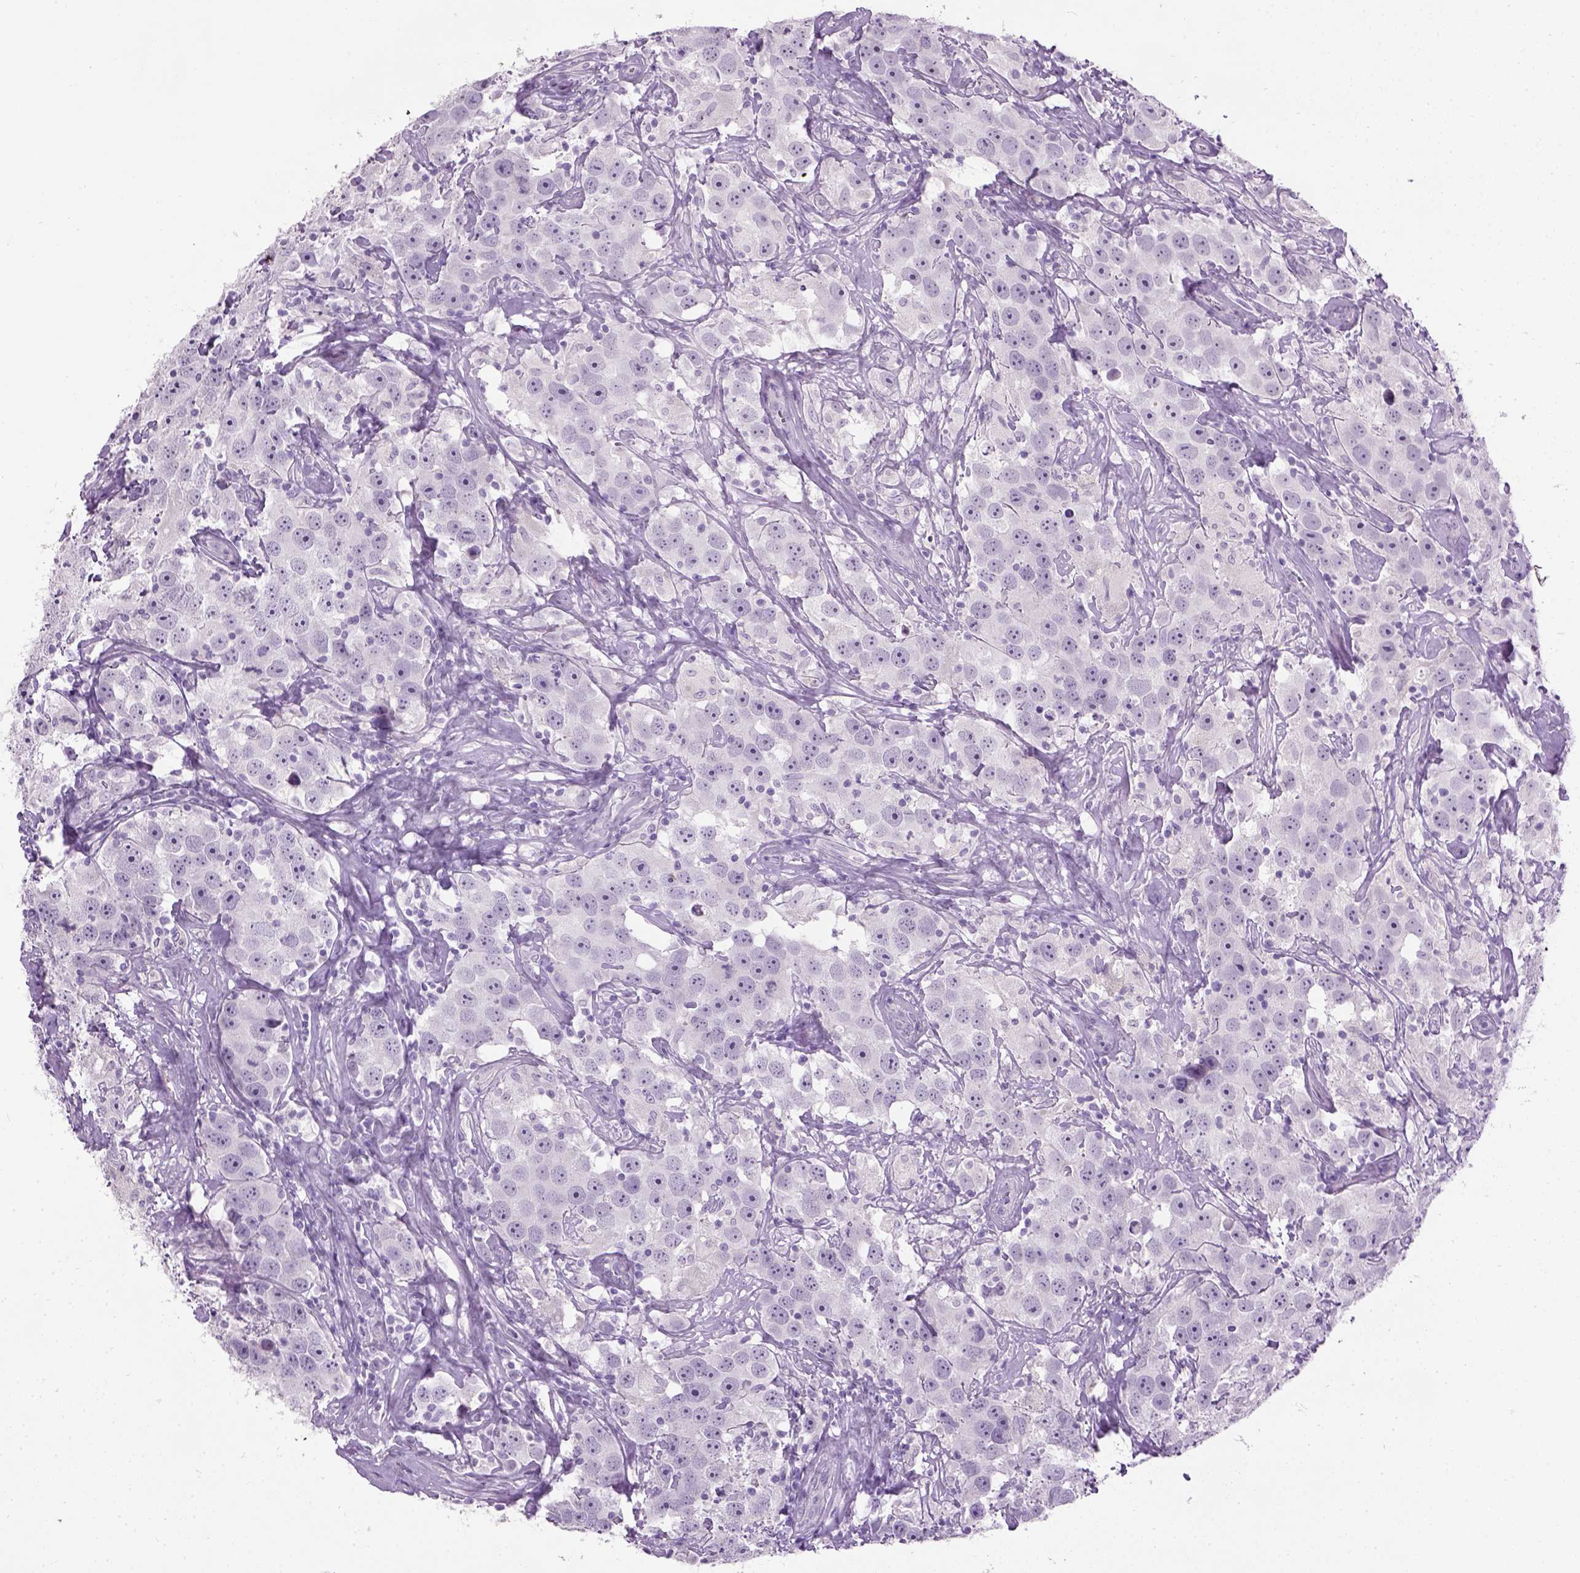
{"staining": {"intensity": "negative", "quantity": "none", "location": "none"}, "tissue": "testis cancer", "cell_type": "Tumor cells", "image_type": "cancer", "snomed": [{"axis": "morphology", "description": "Seminoma, NOS"}, {"axis": "topography", "description": "Testis"}], "caption": "Tumor cells show no significant staining in testis cancer (seminoma). (Brightfield microscopy of DAB (3,3'-diaminobenzidine) IHC at high magnification).", "gene": "GABRB2", "patient": {"sex": "male", "age": 49}}